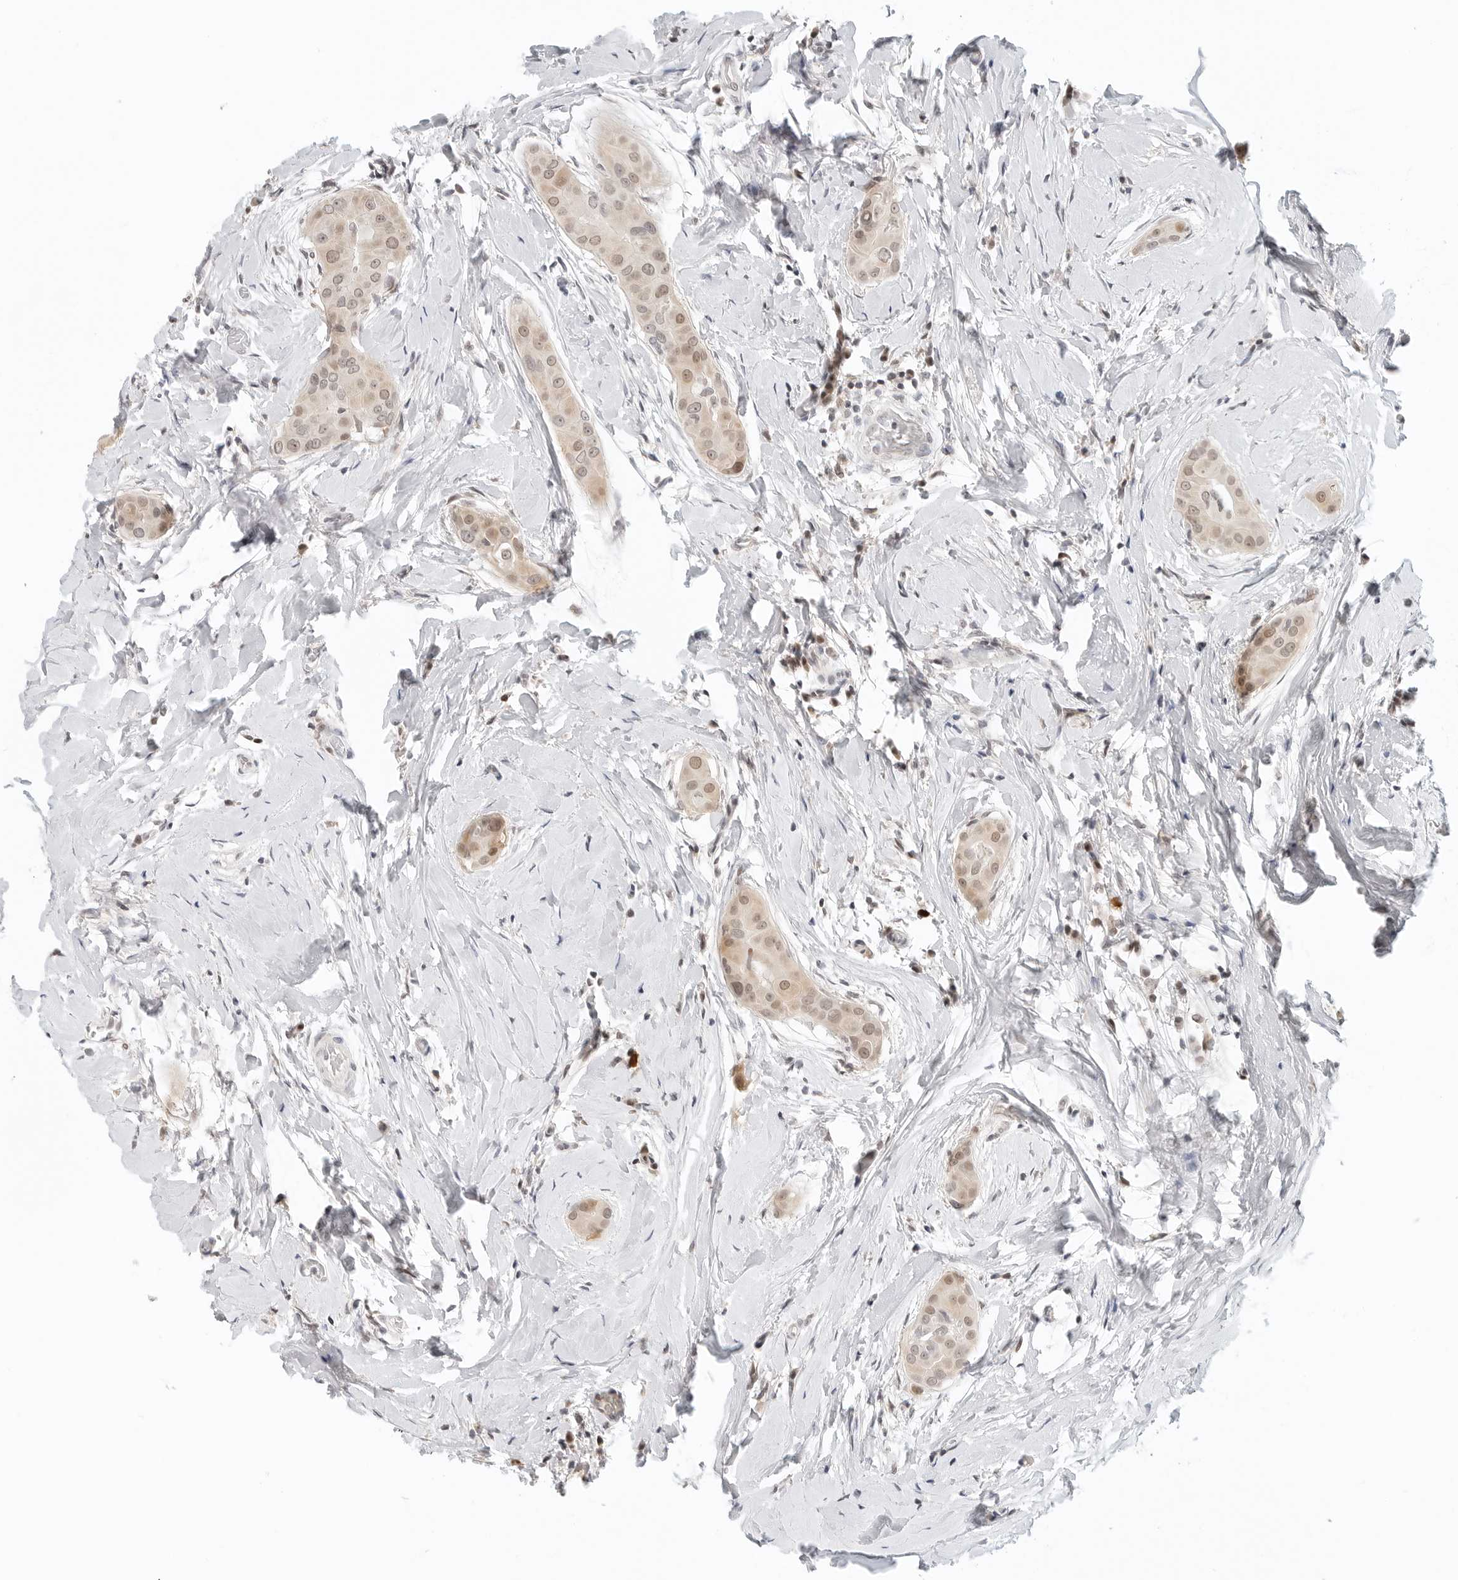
{"staining": {"intensity": "weak", "quantity": ">75%", "location": "nuclear"}, "tissue": "thyroid cancer", "cell_type": "Tumor cells", "image_type": "cancer", "snomed": [{"axis": "morphology", "description": "Papillary adenocarcinoma, NOS"}, {"axis": "topography", "description": "Thyroid gland"}], "caption": "Thyroid cancer (papillary adenocarcinoma) stained for a protein (brown) exhibits weak nuclear positive expression in about >75% of tumor cells.", "gene": "TSEN2", "patient": {"sex": "male", "age": 33}}